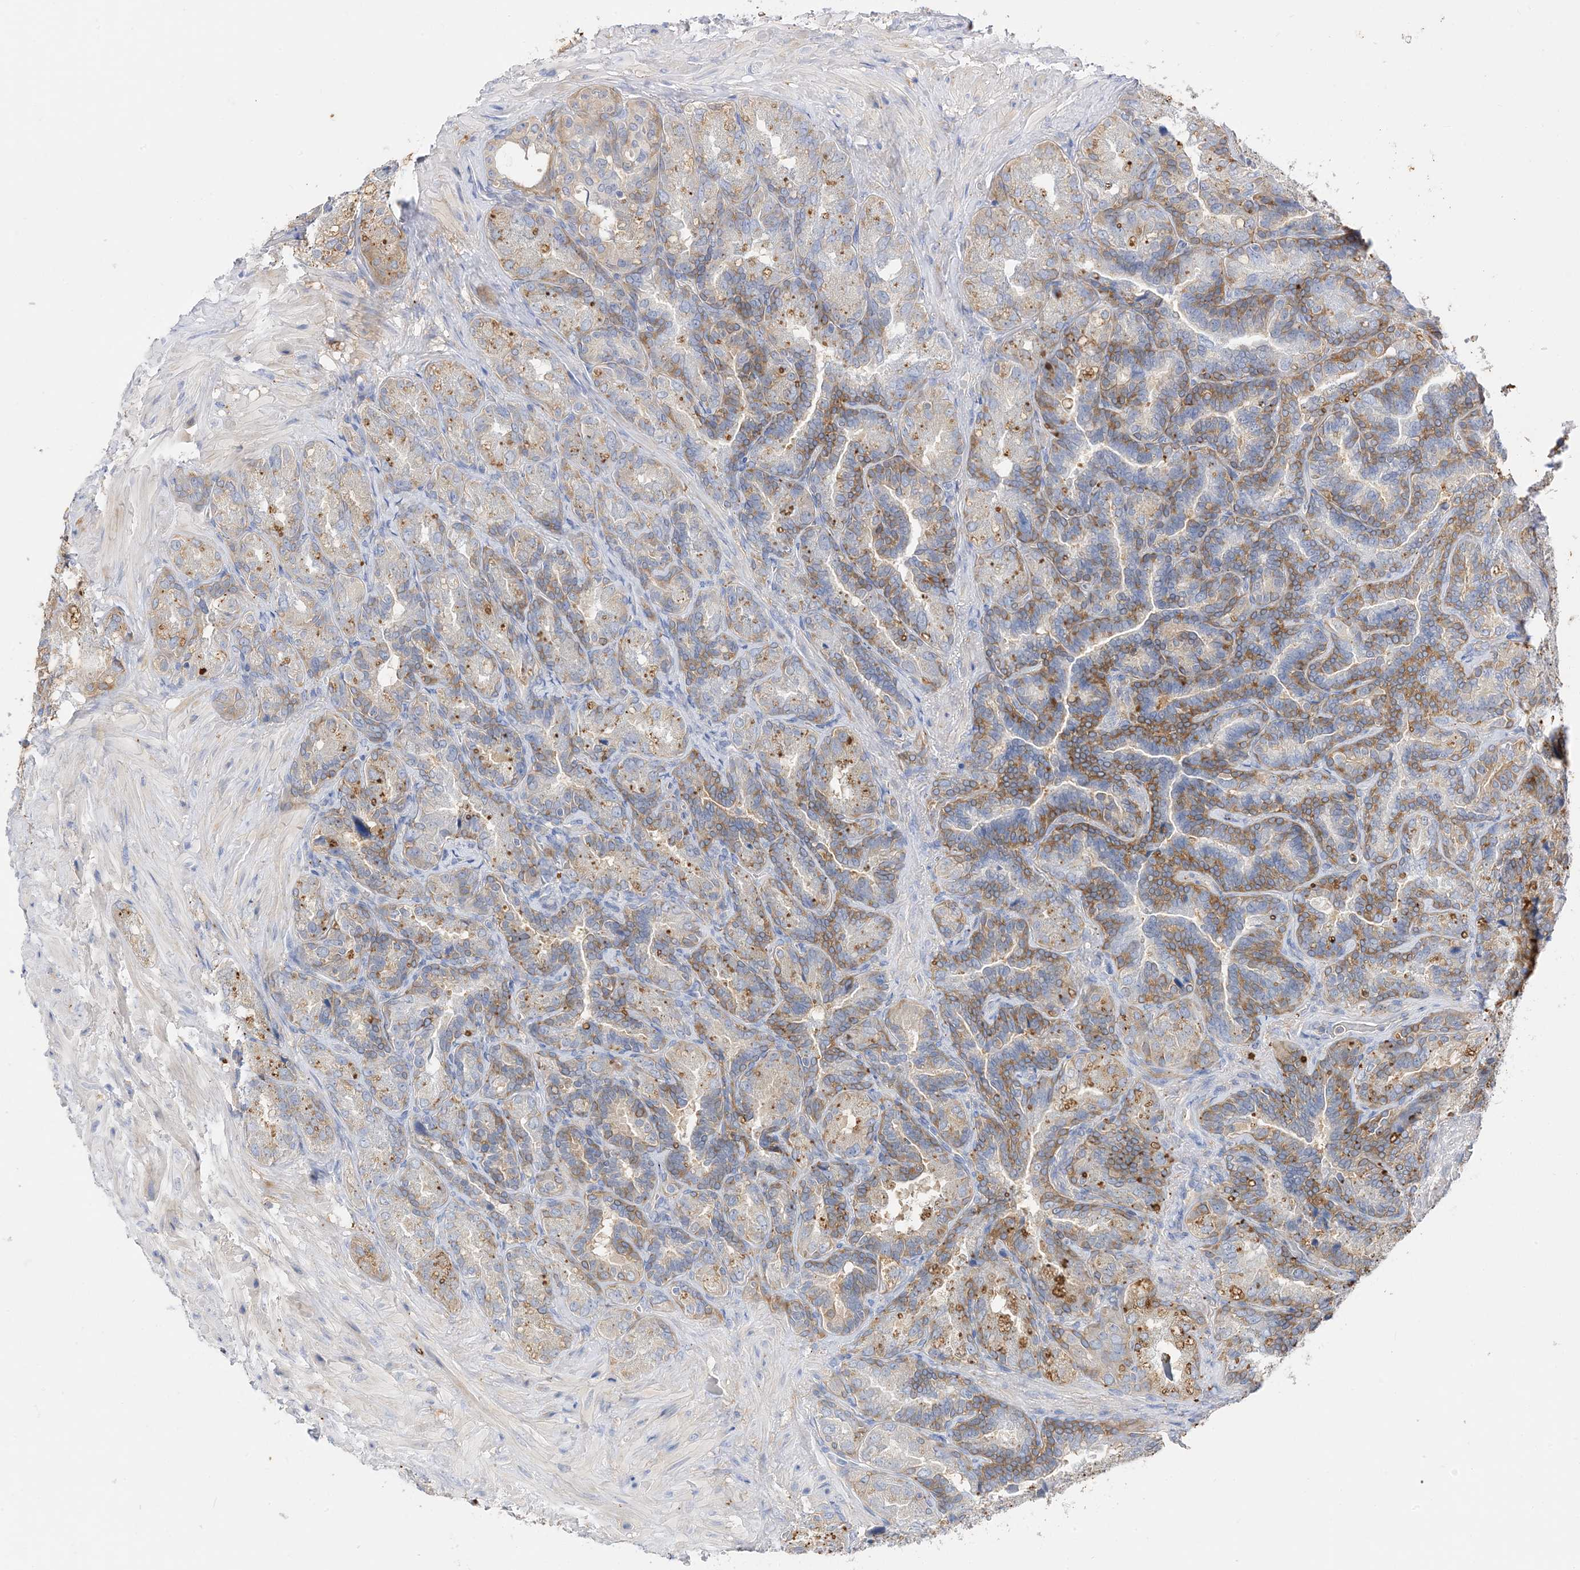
{"staining": {"intensity": "moderate", "quantity": "25%-75%", "location": "cytoplasmic/membranous"}, "tissue": "seminal vesicle", "cell_type": "Glandular cells", "image_type": "normal", "snomed": [{"axis": "morphology", "description": "Normal tissue, NOS"}, {"axis": "topography", "description": "Seminal veicle"}, {"axis": "topography", "description": "Peripheral nerve tissue"}], "caption": "Seminal vesicle stained with a brown dye shows moderate cytoplasmic/membranous positive positivity in approximately 25%-75% of glandular cells.", "gene": "ARV1", "patient": {"sex": "male", "age": 63}}